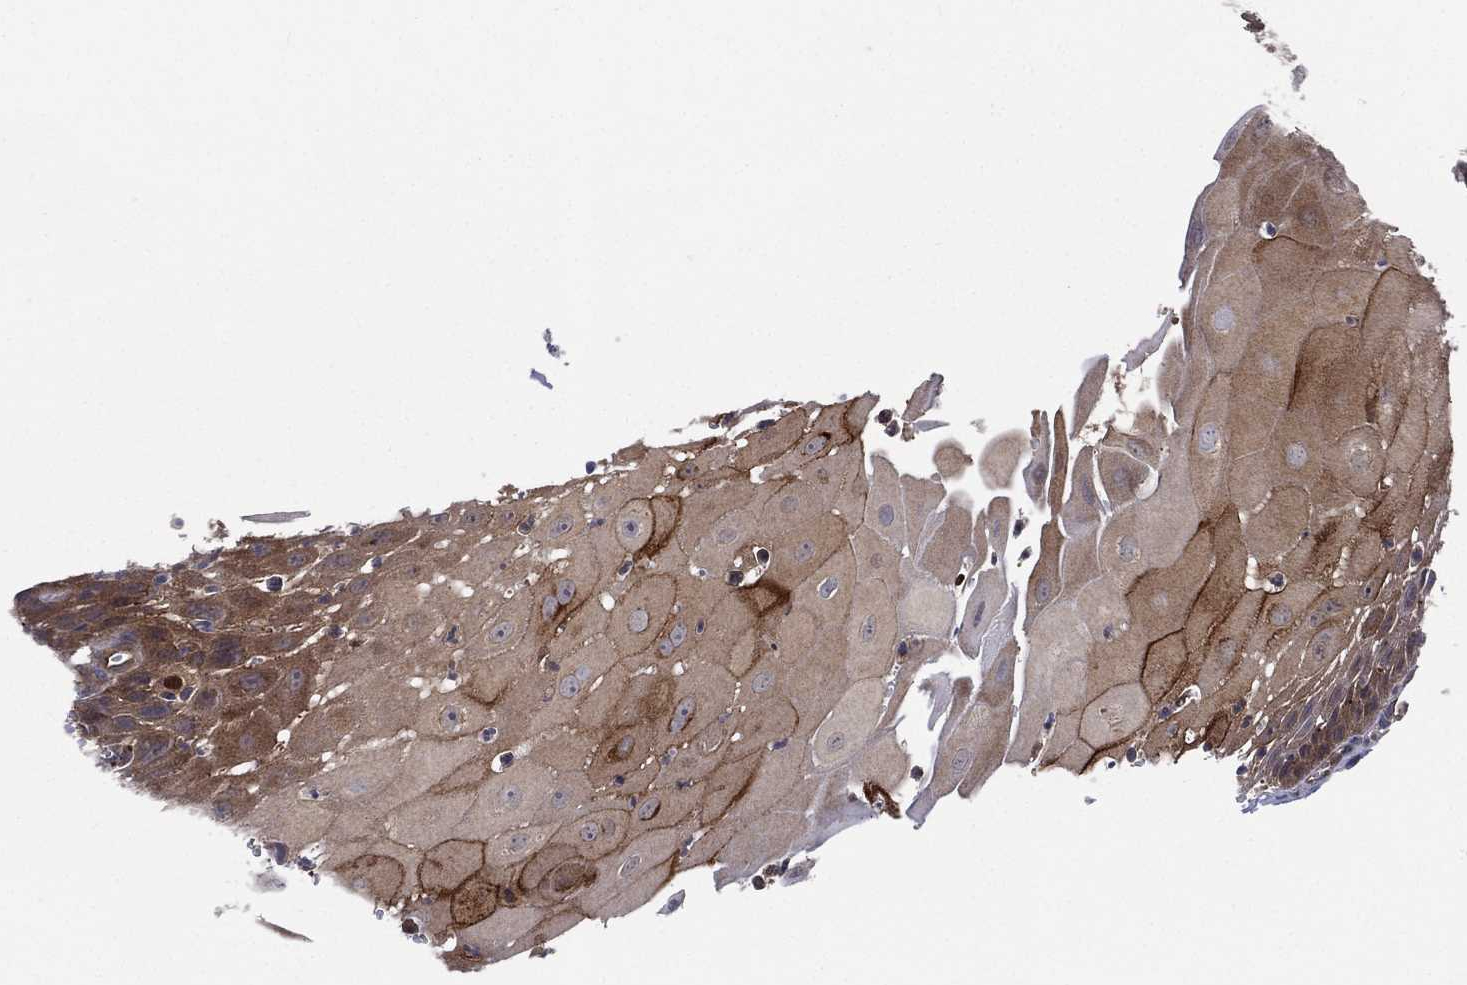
{"staining": {"intensity": "moderate", "quantity": ">75%", "location": "cytoplasmic/membranous"}, "tissue": "head and neck cancer", "cell_type": "Tumor cells", "image_type": "cancer", "snomed": [{"axis": "morphology", "description": "Squamous cell carcinoma, NOS"}, {"axis": "topography", "description": "Oral tissue"}, {"axis": "topography", "description": "Head-Neck"}], "caption": "IHC (DAB (3,3'-diaminobenzidine)) staining of head and neck cancer (squamous cell carcinoma) demonstrates moderate cytoplasmic/membranous protein positivity in about >75% of tumor cells.", "gene": "SMPD3", "patient": {"sex": "male", "age": 58}}